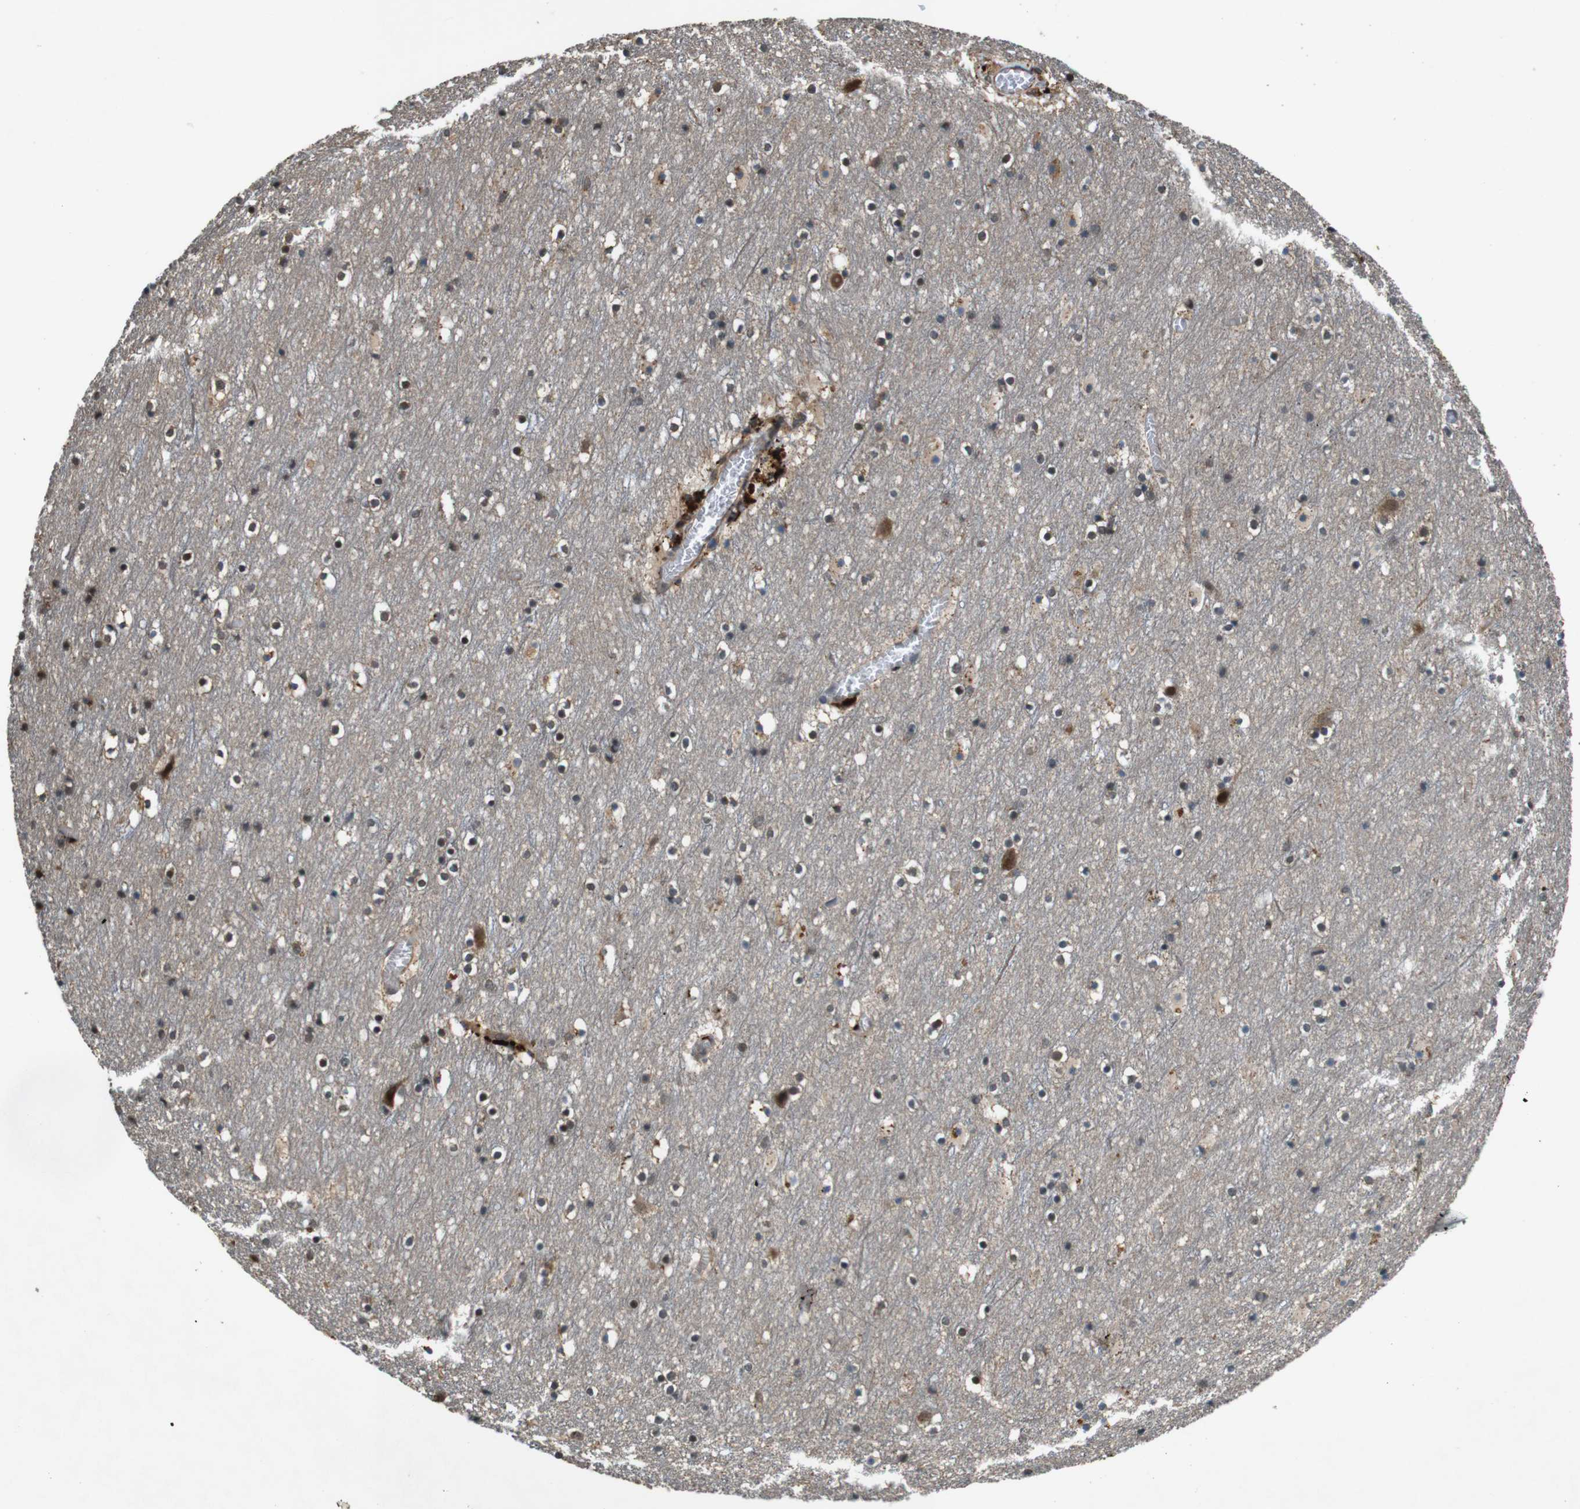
{"staining": {"intensity": "moderate", "quantity": "25%-75%", "location": "cytoplasmic/membranous"}, "tissue": "cerebral cortex", "cell_type": "Endothelial cells", "image_type": "normal", "snomed": [{"axis": "morphology", "description": "Normal tissue, NOS"}, {"axis": "topography", "description": "Cerebral cortex"}], "caption": "Cerebral cortex stained with a brown dye exhibits moderate cytoplasmic/membranous positive staining in about 25%-75% of endothelial cells.", "gene": "SOCS1", "patient": {"sex": "male", "age": 45}}